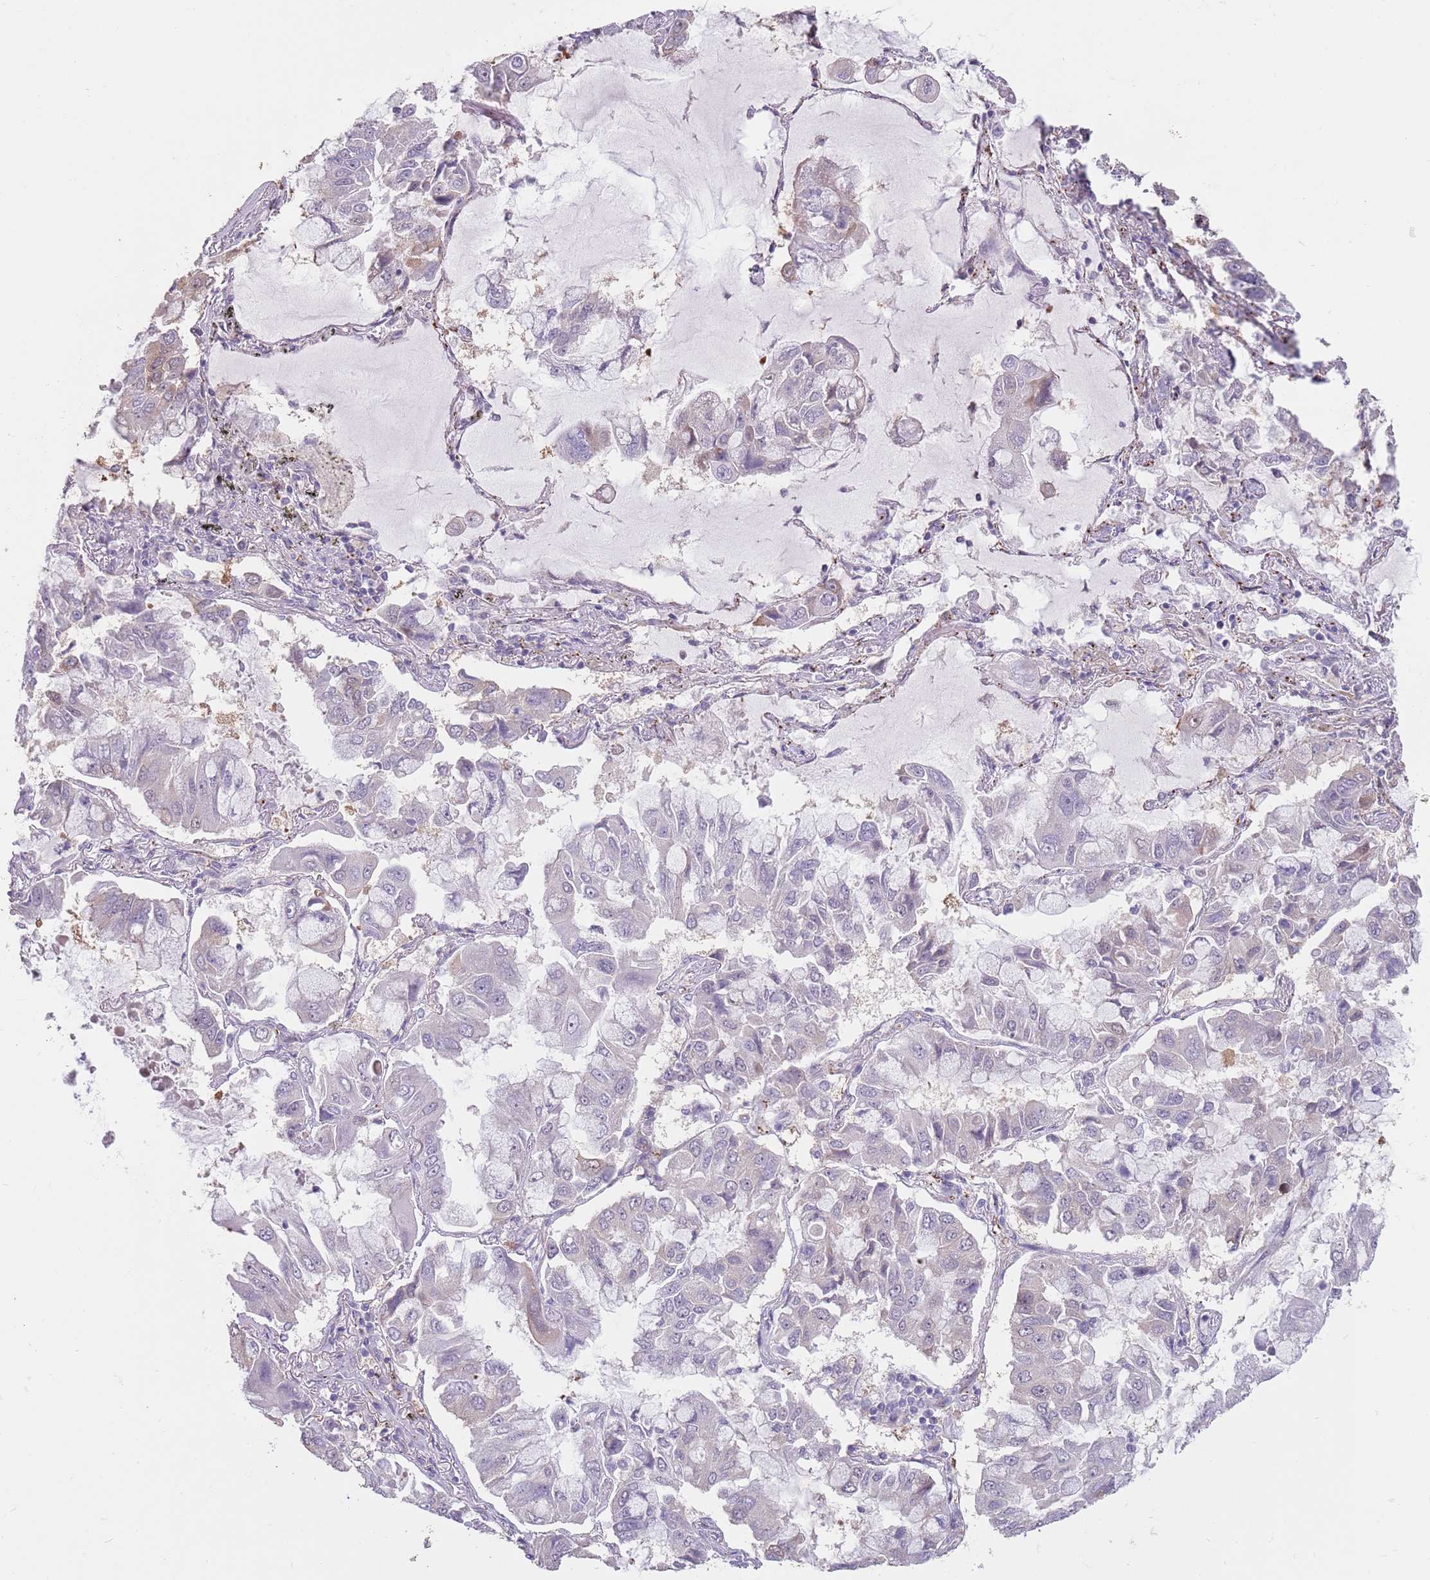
{"staining": {"intensity": "negative", "quantity": "none", "location": "none"}, "tissue": "lung cancer", "cell_type": "Tumor cells", "image_type": "cancer", "snomed": [{"axis": "morphology", "description": "Adenocarcinoma, NOS"}, {"axis": "topography", "description": "Lung"}], "caption": "This is an immunohistochemistry histopathology image of human lung cancer (adenocarcinoma). There is no positivity in tumor cells.", "gene": "LDHD", "patient": {"sex": "male", "age": 64}}